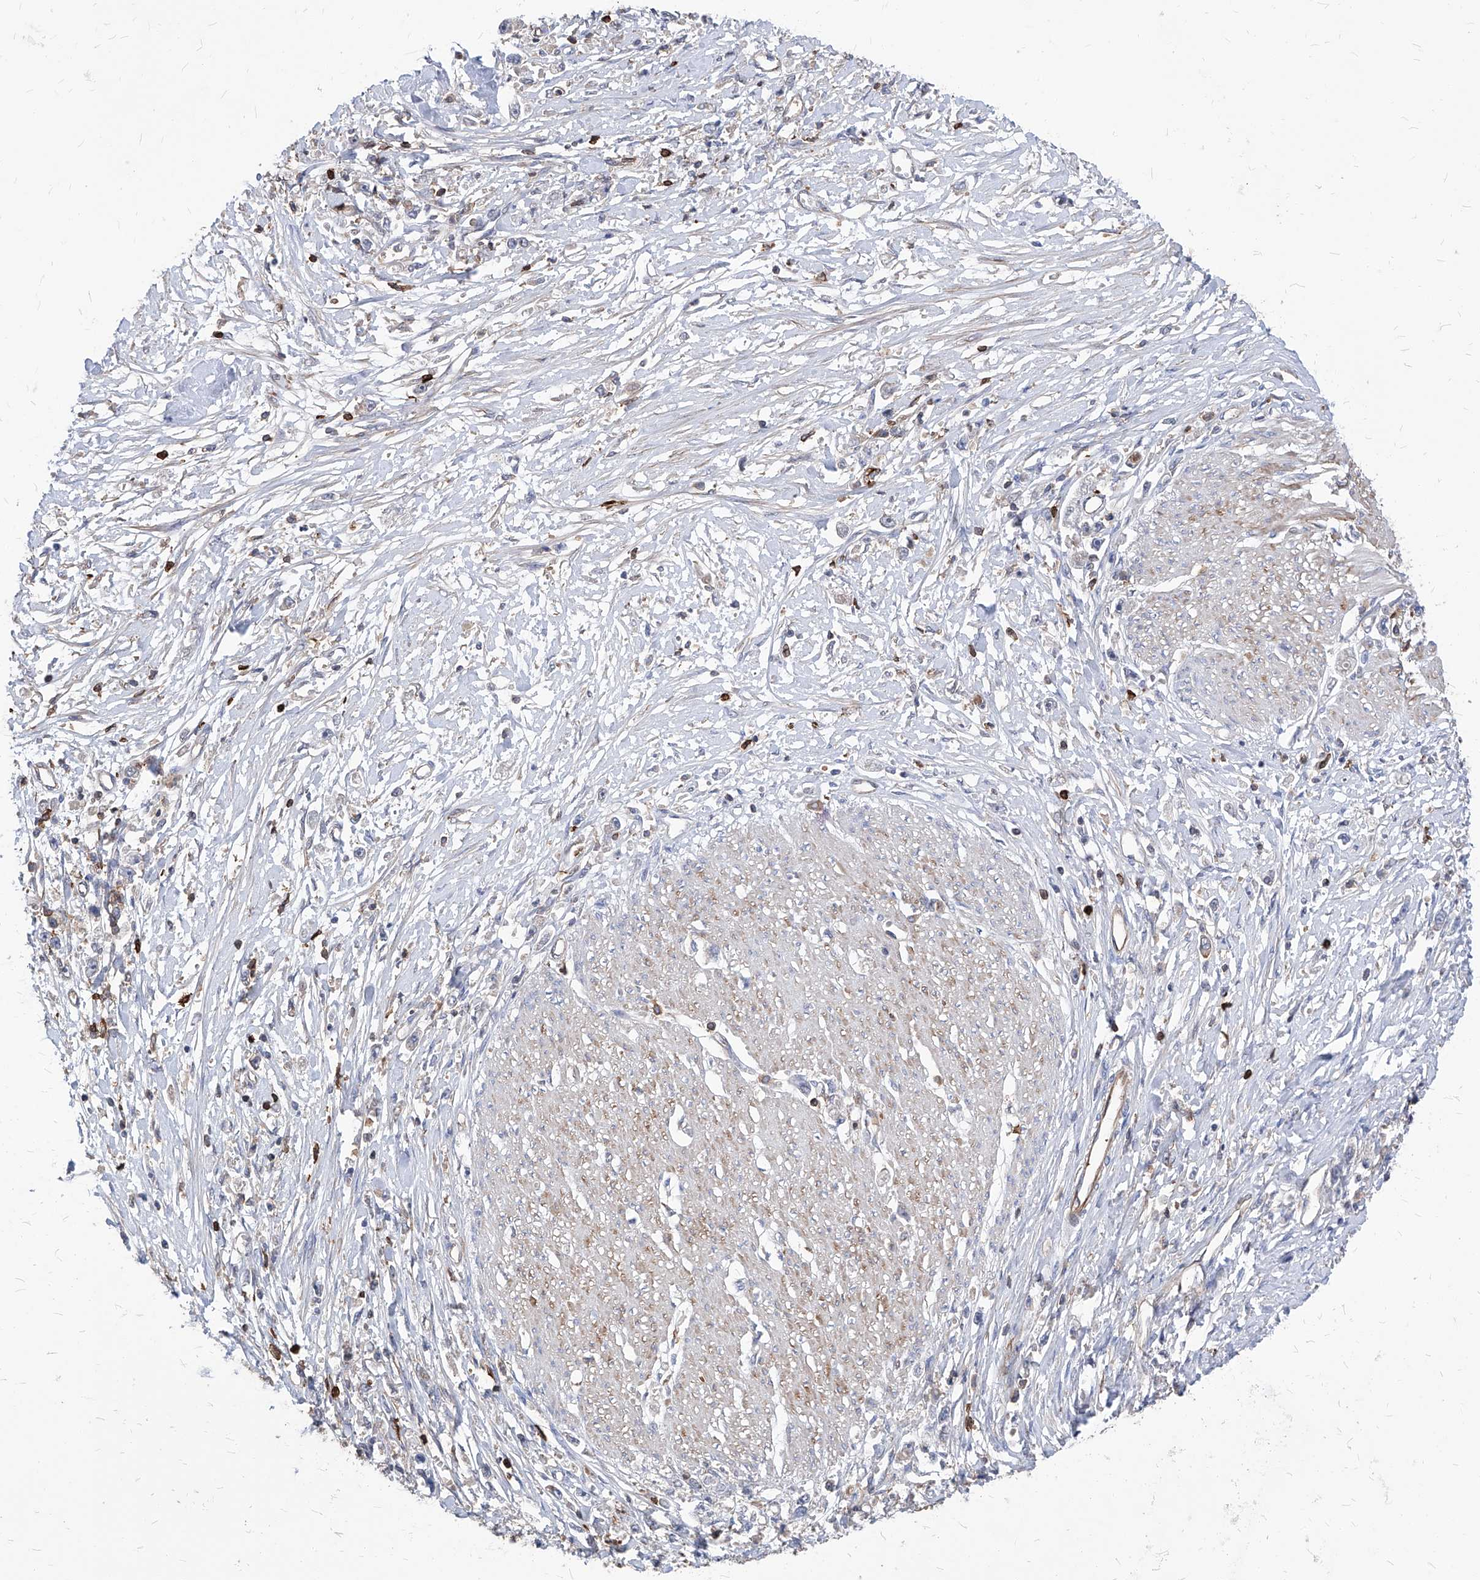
{"staining": {"intensity": "negative", "quantity": "none", "location": "none"}, "tissue": "stomach cancer", "cell_type": "Tumor cells", "image_type": "cancer", "snomed": [{"axis": "morphology", "description": "Adenocarcinoma, NOS"}, {"axis": "topography", "description": "Stomach"}], "caption": "Stomach cancer stained for a protein using immunohistochemistry (IHC) exhibits no expression tumor cells.", "gene": "ABRACL", "patient": {"sex": "female", "age": 59}}